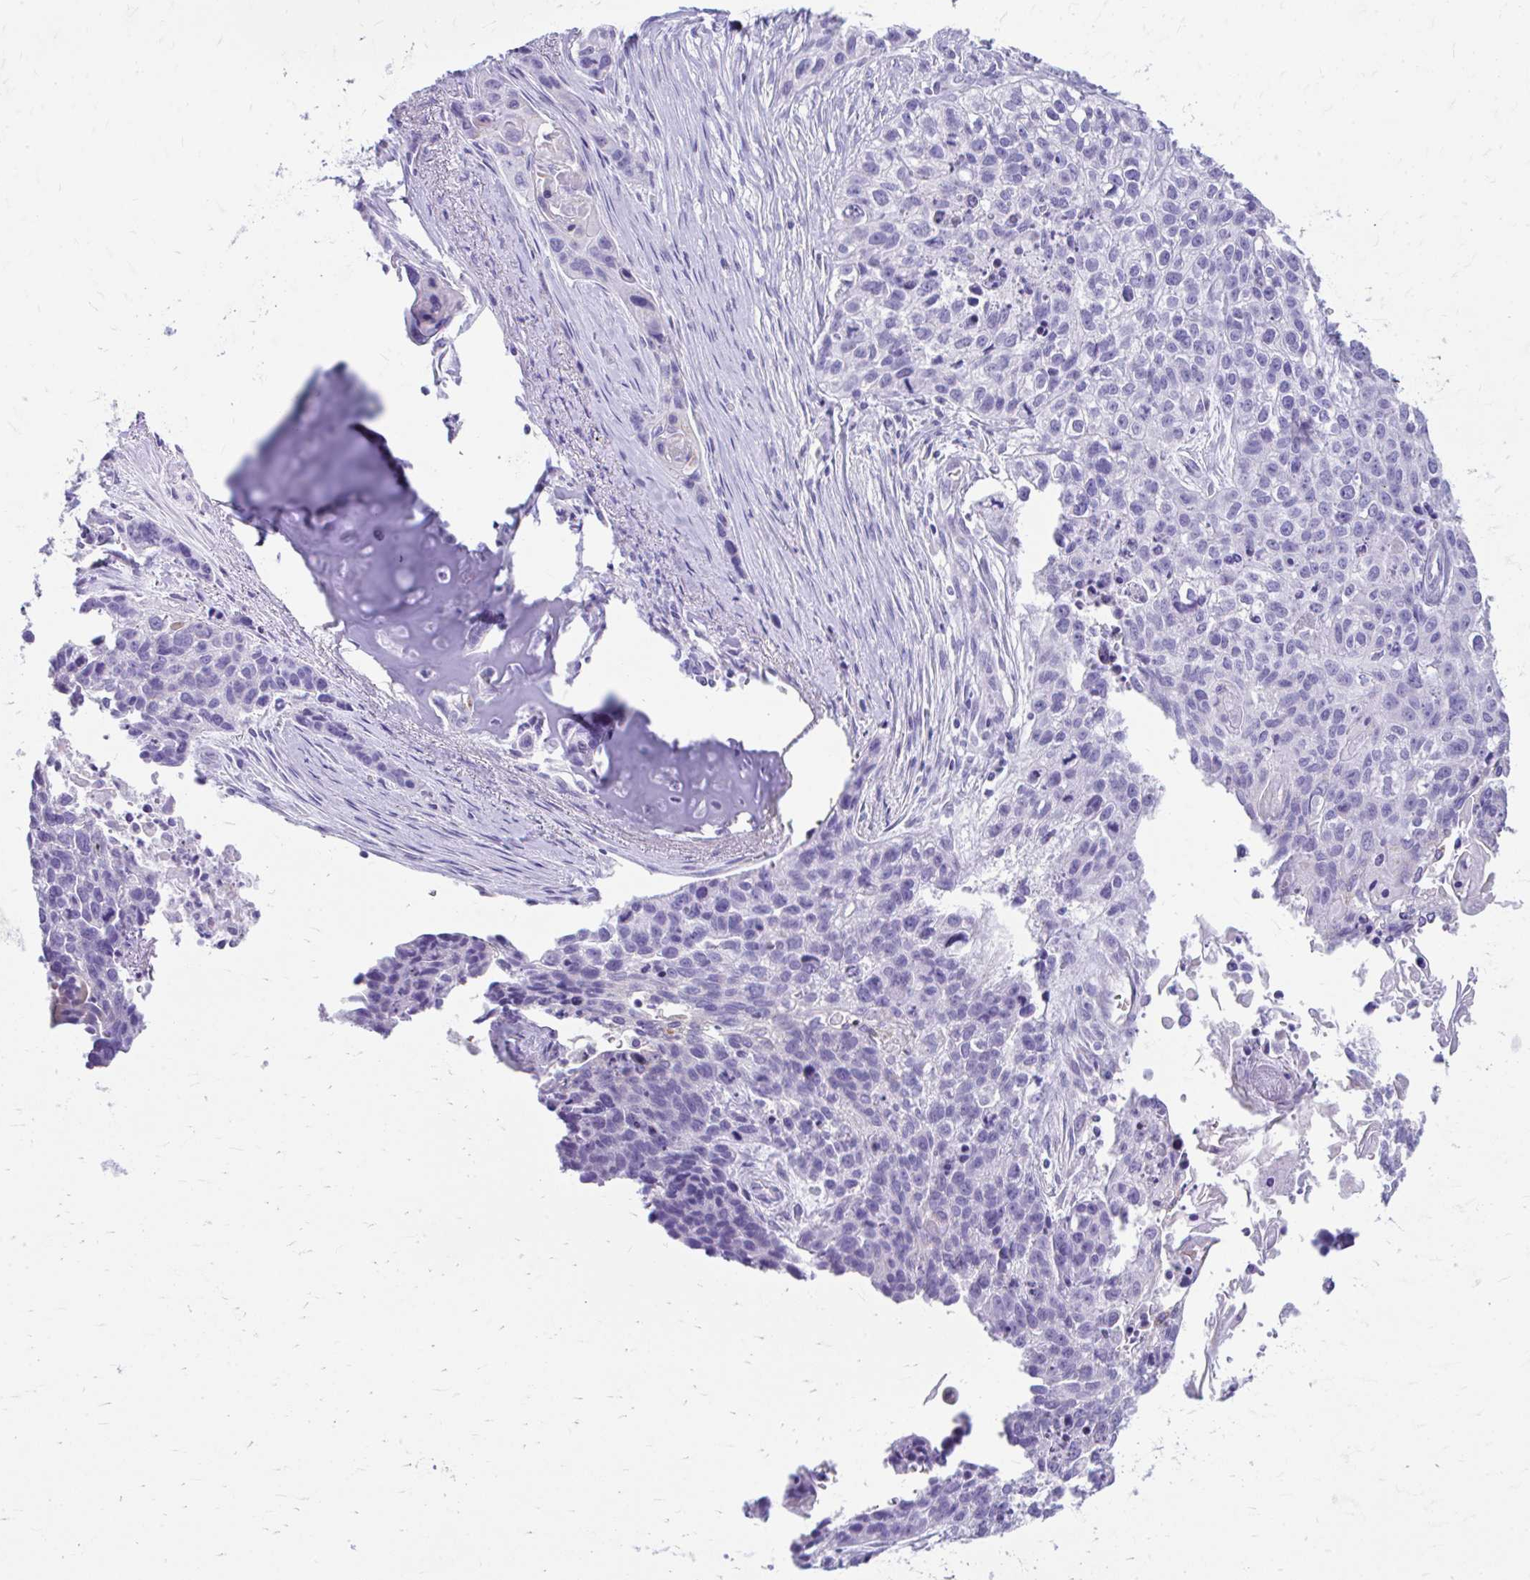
{"staining": {"intensity": "negative", "quantity": "none", "location": "none"}, "tissue": "lung cancer", "cell_type": "Tumor cells", "image_type": "cancer", "snomed": [{"axis": "morphology", "description": "Squamous cell carcinoma, NOS"}, {"axis": "topography", "description": "Lung"}], "caption": "There is no significant positivity in tumor cells of squamous cell carcinoma (lung).", "gene": "KRIT1", "patient": {"sex": "male", "age": 74}}